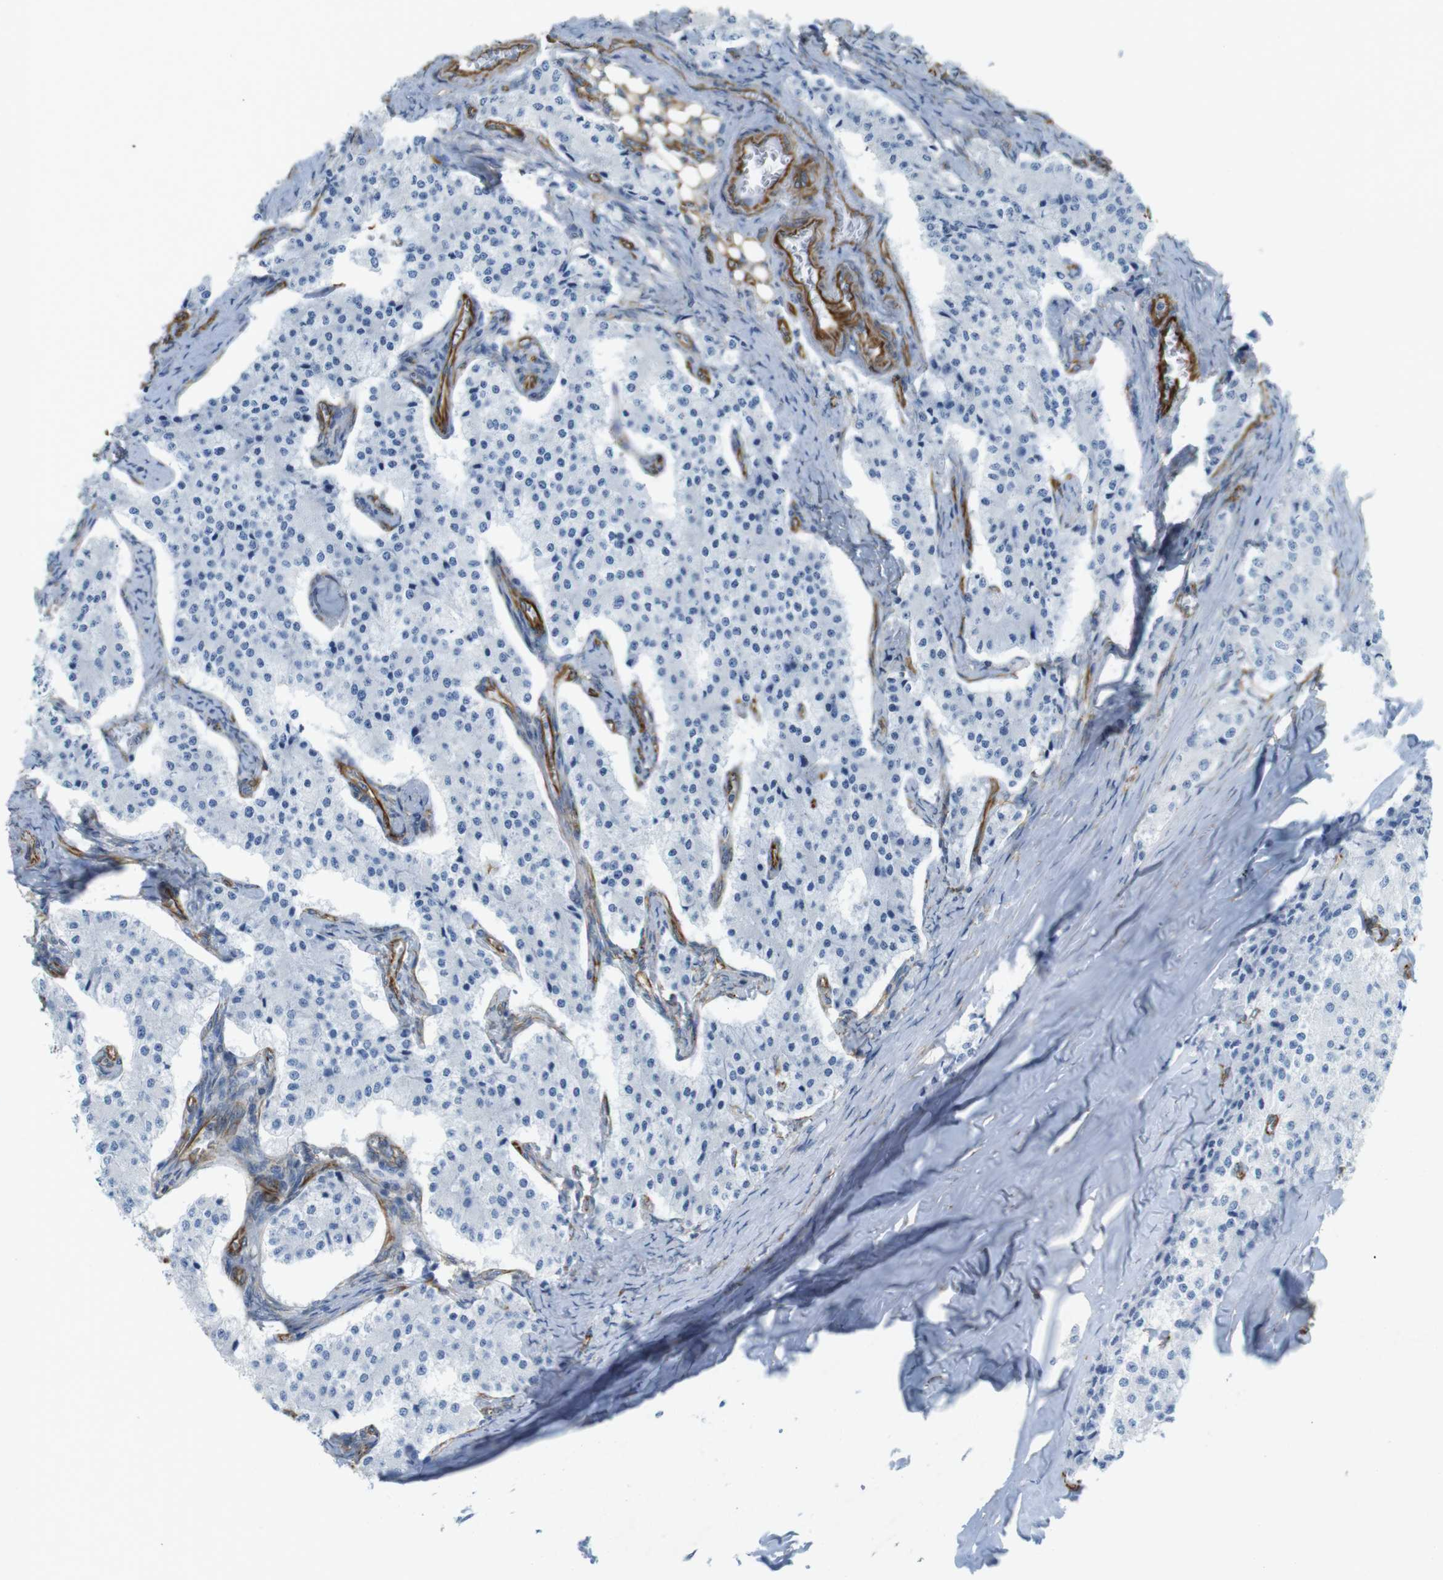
{"staining": {"intensity": "negative", "quantity": "none", "location": "none"}, "tissue": "carcinoid", "cell_type": "Tumor cells", "image_type": "cancer", "snomed": [{"axis": "morphology", "description": "Carcinoid, malignant, NOS"}, {"axis": "topography", "description": "Colon"}], "caption": "Carcinoid stained for a protein using IHC displays no expression tumor cells.", "gene": "MS4A10", "patient": {"sex": "female", "age": 52}}